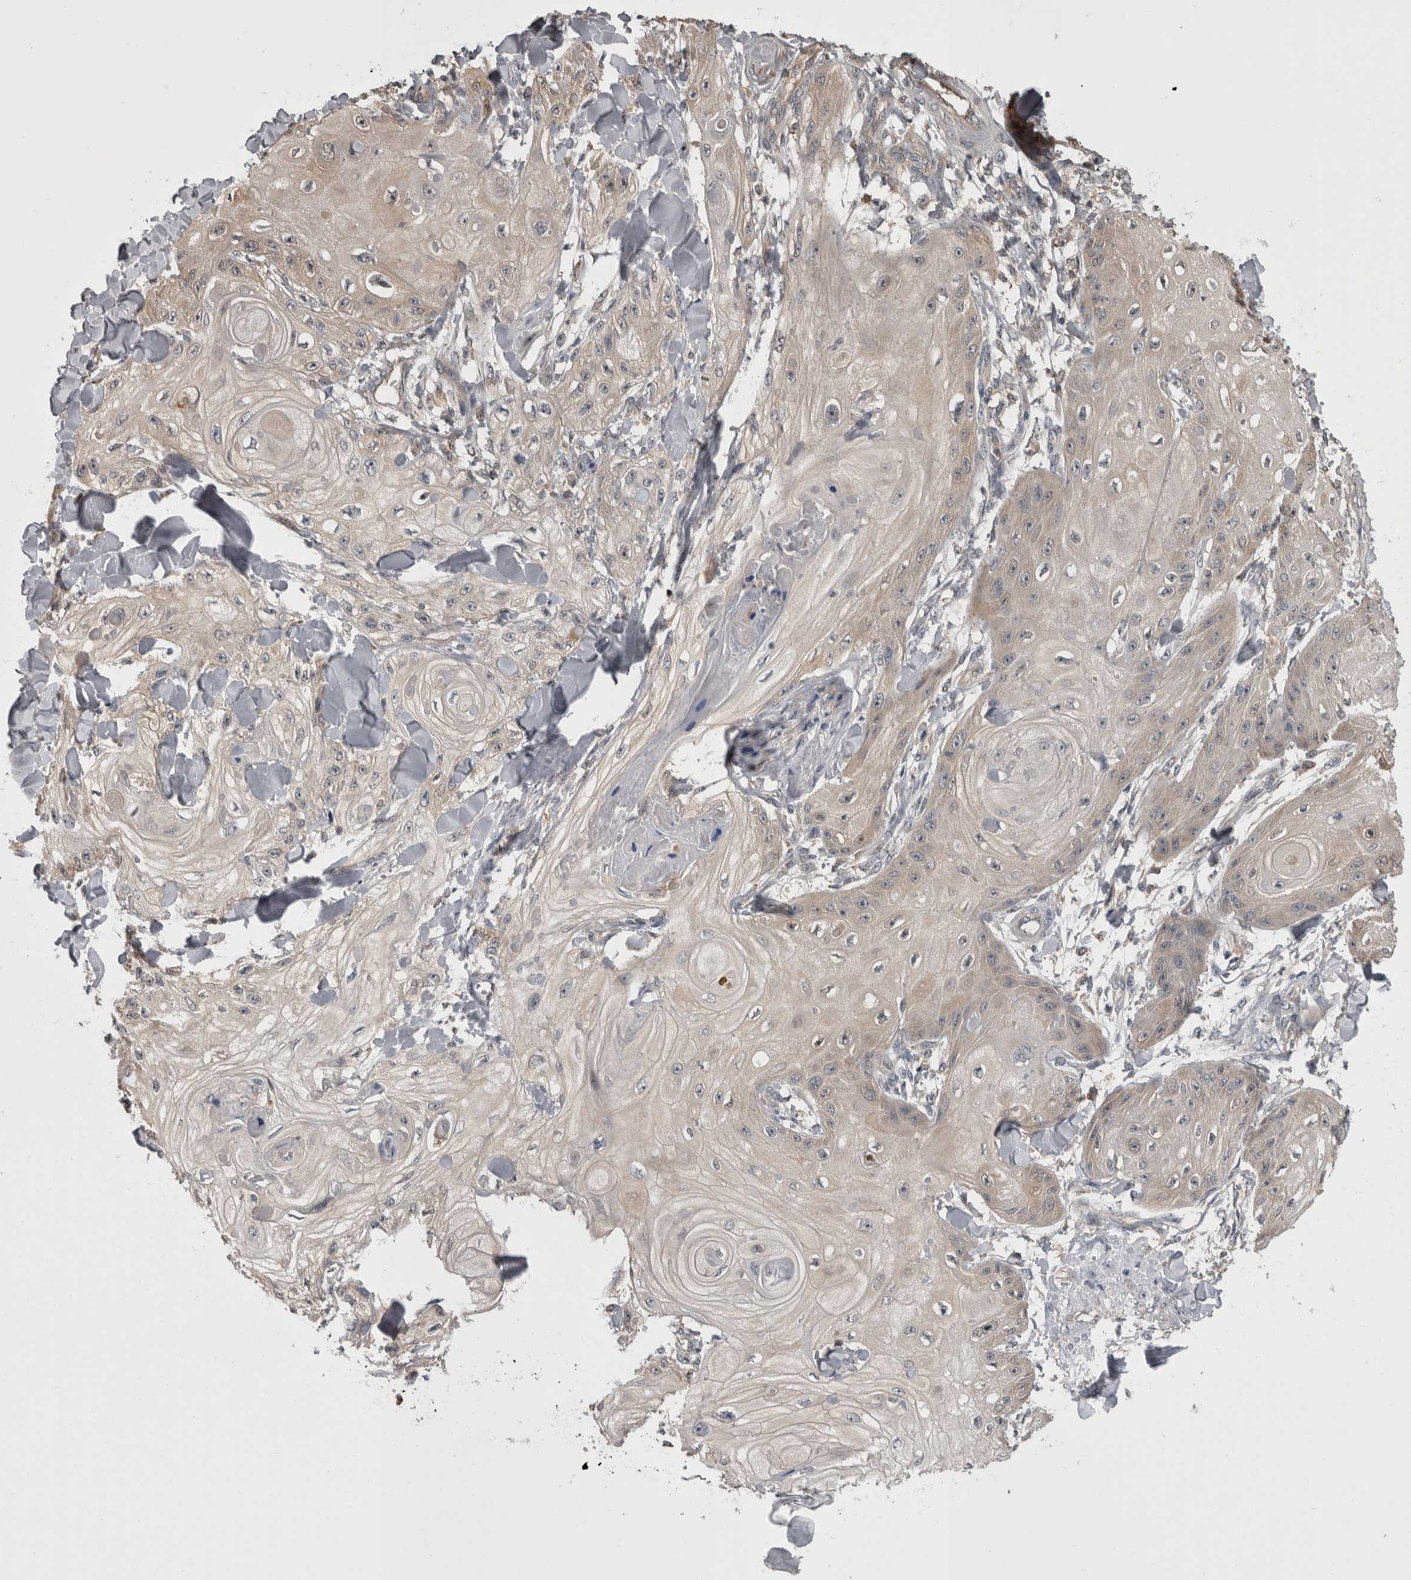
{"staining": {"intensity": "weak", "quantity": "25%-75%", "location": "cytoplasmic/membranous"}, "tissue": "skin cancer", "cell_type": "Tumor cells", "image_type": "cancer", "snomed": [{"axis": "morphology", "description": "Squamous cell carcinoma, NOS"}, {"axis": "topography", "description": "Skin"}], "caption": "High-magnification brightfield microscopy of skin cancer stained with DAB (brown) and counterstained with hematoxylin (blue). tumor cells exhibit weak cytoplasmic/membranous positivity is identified in approximately25%-75% of cells. (DAB IHC, brown staining for protein, blue staining for nuclei).", "gene": "APRT", "patient": {"sex": "male", "age": 74}}